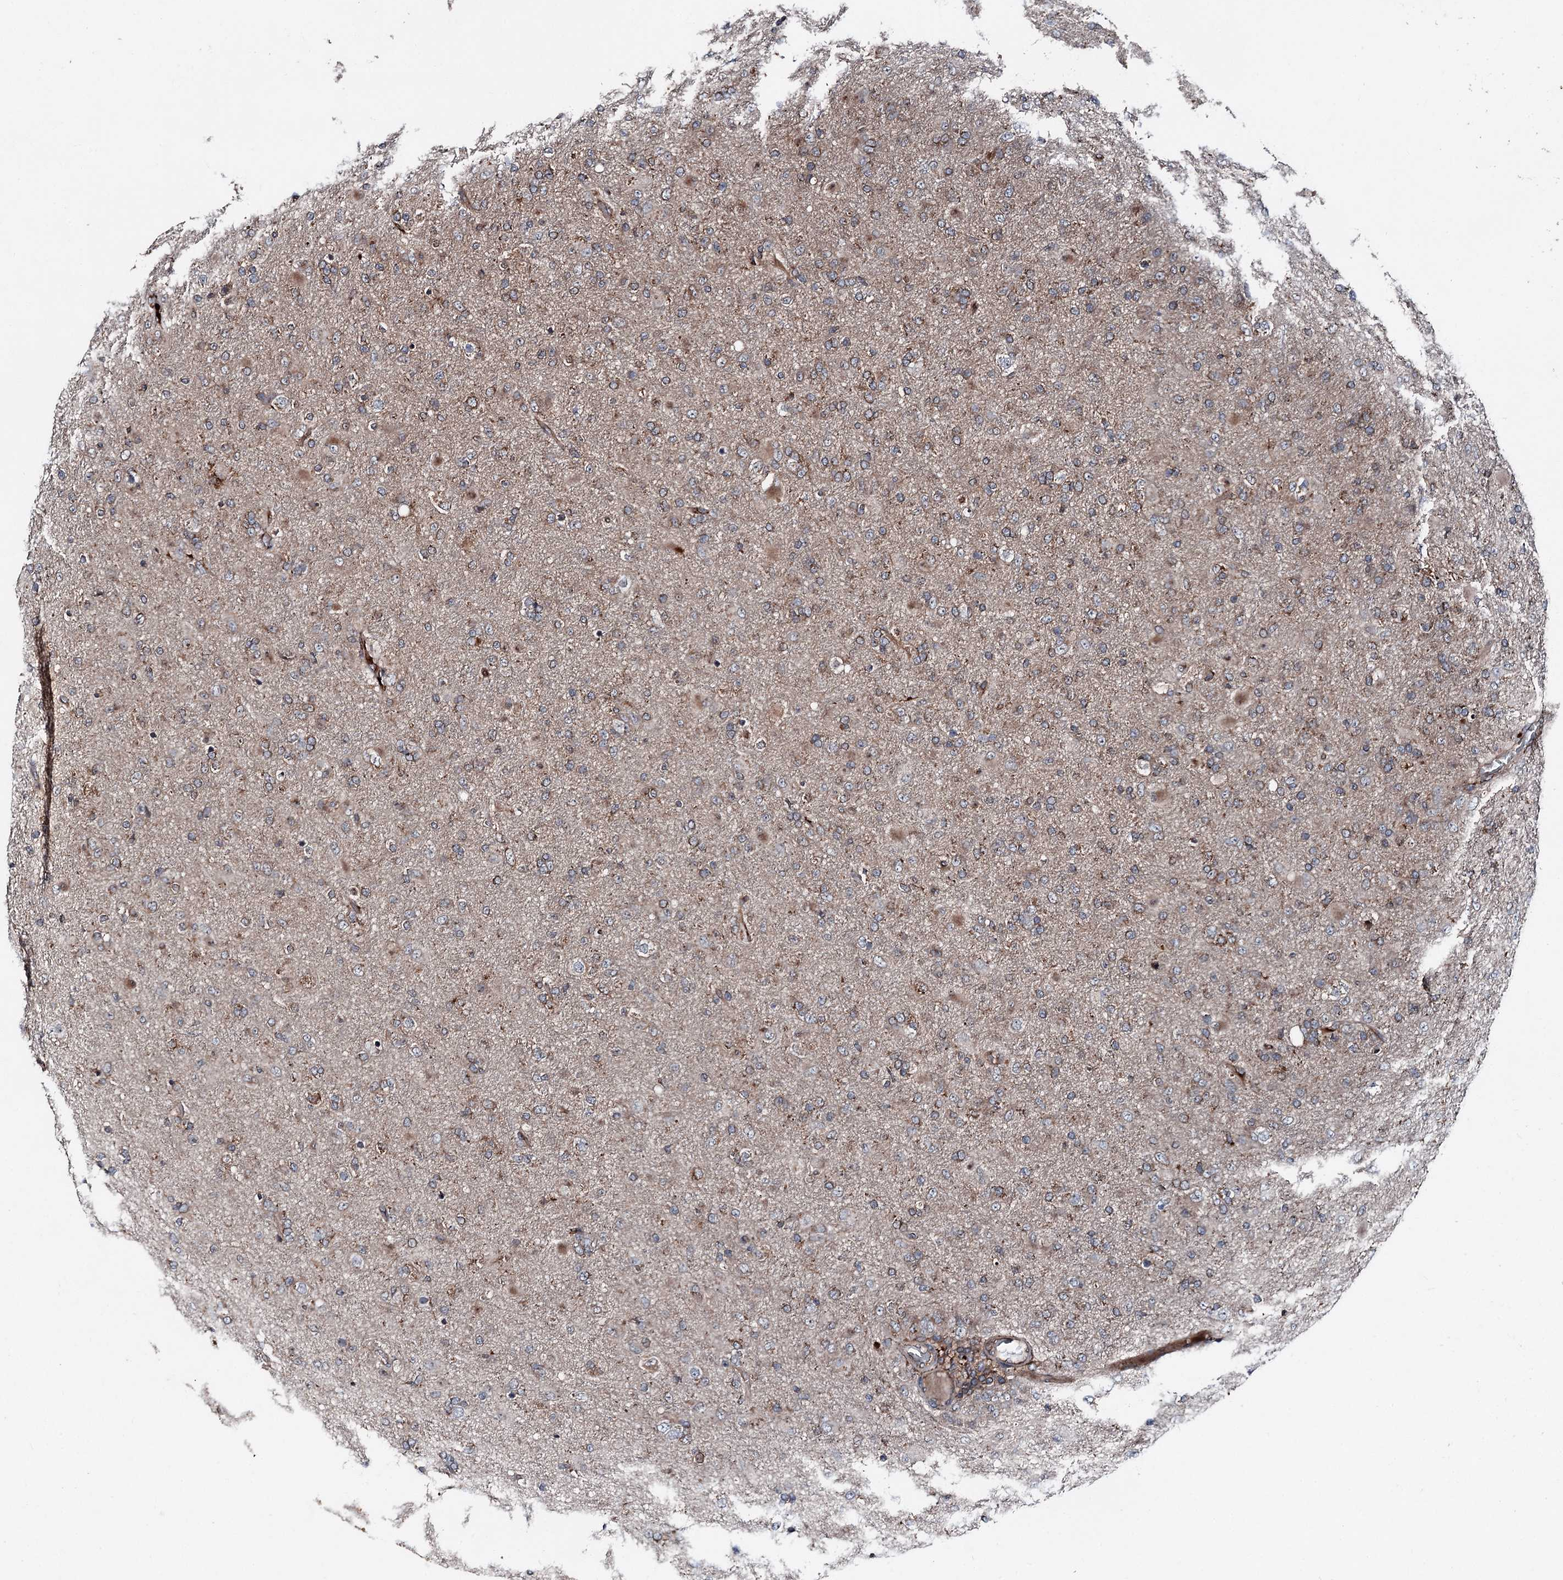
{"staining": {"intensity": "moderate", "quantity": "<25%", "location": "cytoplasmic/membranous"}, "tissue": "glioma", "cell_type": "Tumor cells", "image_type": "cancer", "snomed": [{"axis": "morphology", "description": "Glioma, malignant, Low grade"}, {"axis": "topography", "description": "Brain"}], "caption": "Brown immunohistochemical staining in human glioma exhibits moderate cytoplasmic/membranous positivity in approximately <25% of tumor cells.", "gene": "DDIAS", "patient": {"sex": "male", "age": 65}}